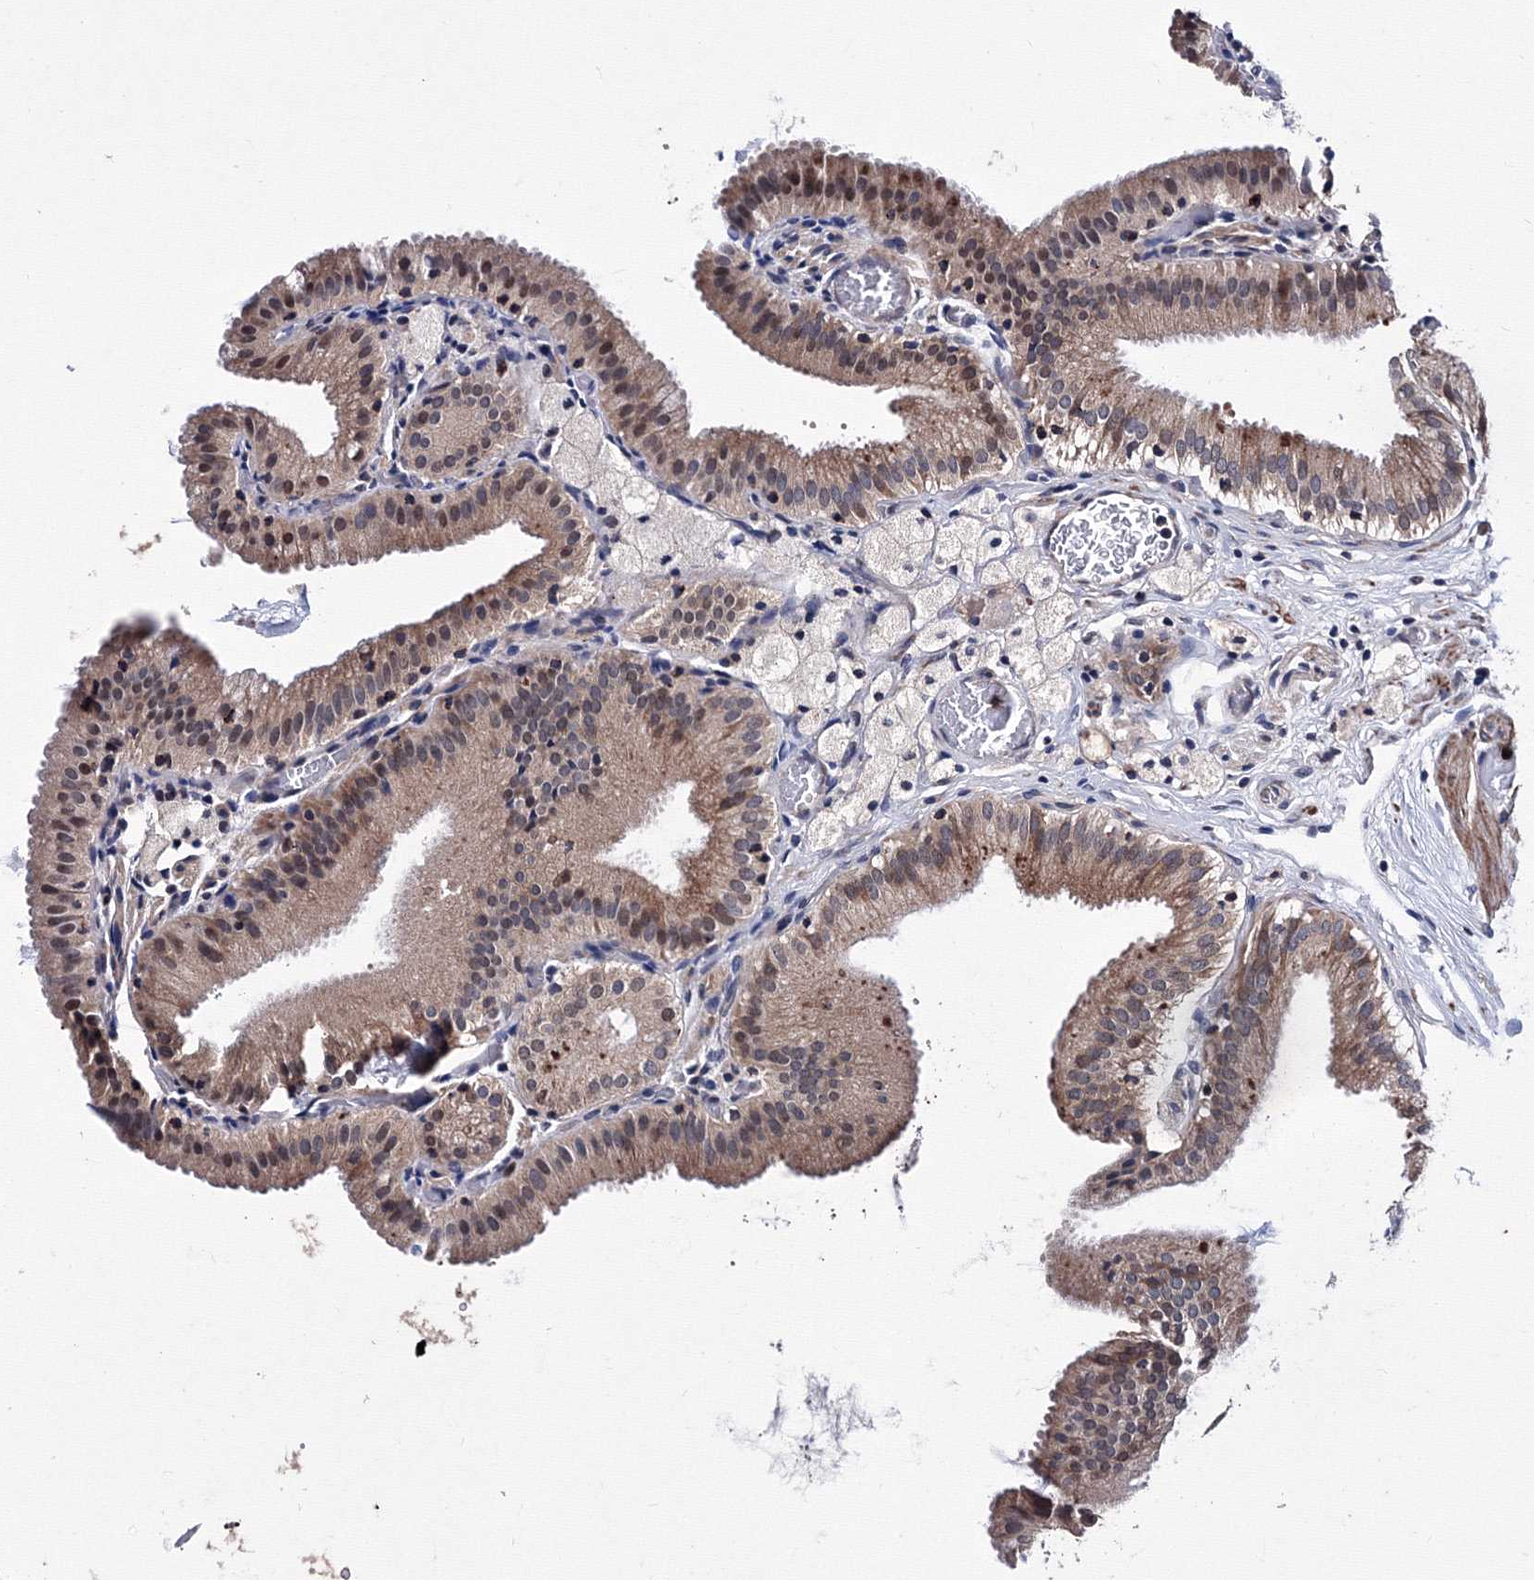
{"staining": {"intensity": "moderate", "quantity": ">75%", "location": "cytoplasmic/membranous"}, "tissue": "gallbladder", "cell_type": "Glandular cells", "image_type": "normal", "snomed": [{"axis": "morphology", "description": "Normal tissue, NOS"}, {"axis": "topography", "description": "Gallbladder"}], "caption": "Immunohistochemical staining of unremarkable gallbladder displays >75% levels of moderate cytoplasmic/membranous protein staining in about >75% of glandular cells. Nuclei are stained in blue.", "gene": "PHYKPL", "patient": {"sex": "male", "age": 54}}